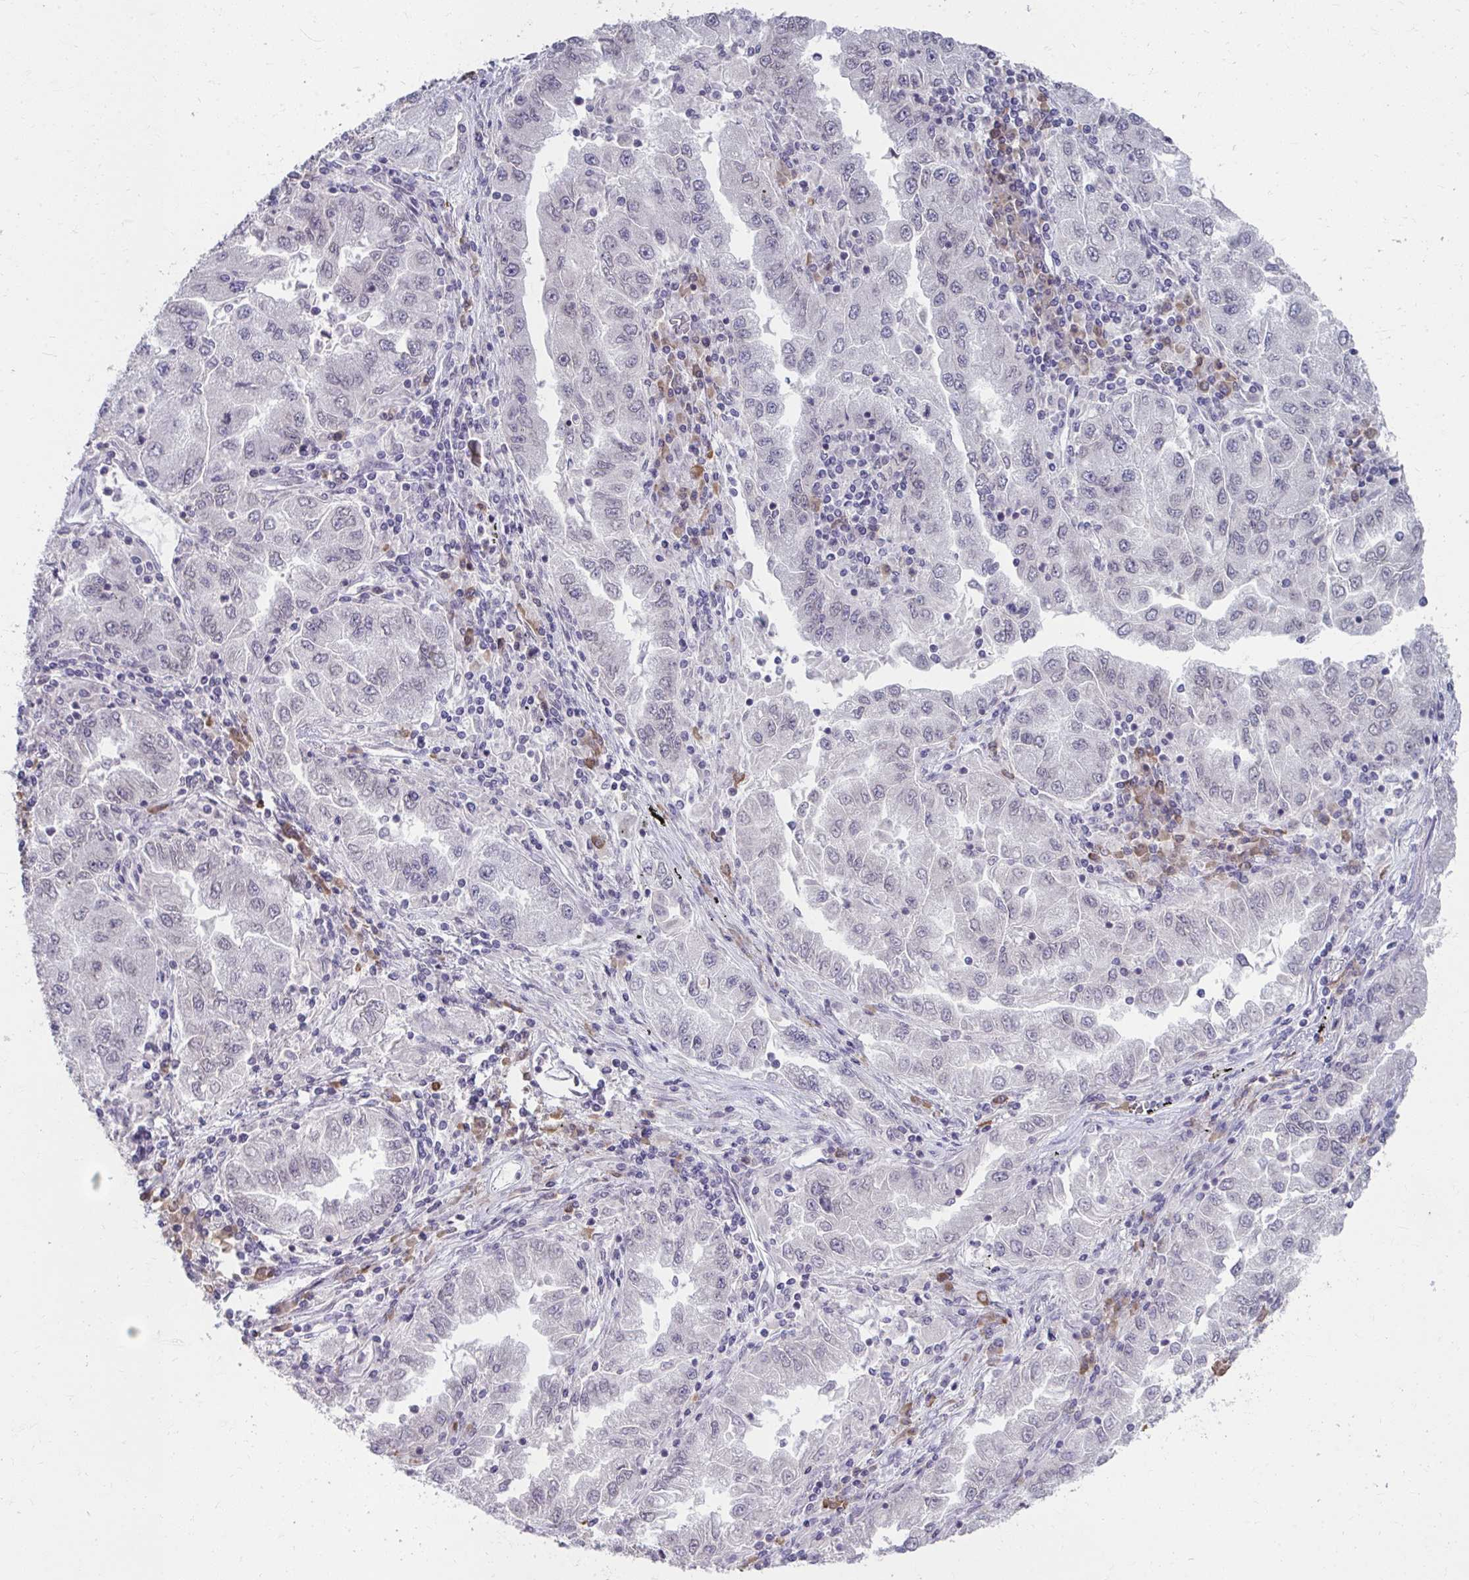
{"staining": {"intensity": "negative", "quantity": "none", "location": "none"}, "tissue": "lung cancer", "cell_type": "Tumor cells", "image_type": "cancer", "snomed": [{"axis": "morphology", "description": "Adenocarcinoma, NOS"}, {"axis": "morphology", "description": "Adenocarcinoma primary or metastatic"}, {"axis": "topography", "description": "Lung"}], "caption": "DAB immunohistochemical staining of adenocarcinoma primary or metastatic (lung) displays no significant expression in tumor cells.", "gene": "NUP133", "patient": {"sex": "male", "age": 74}}